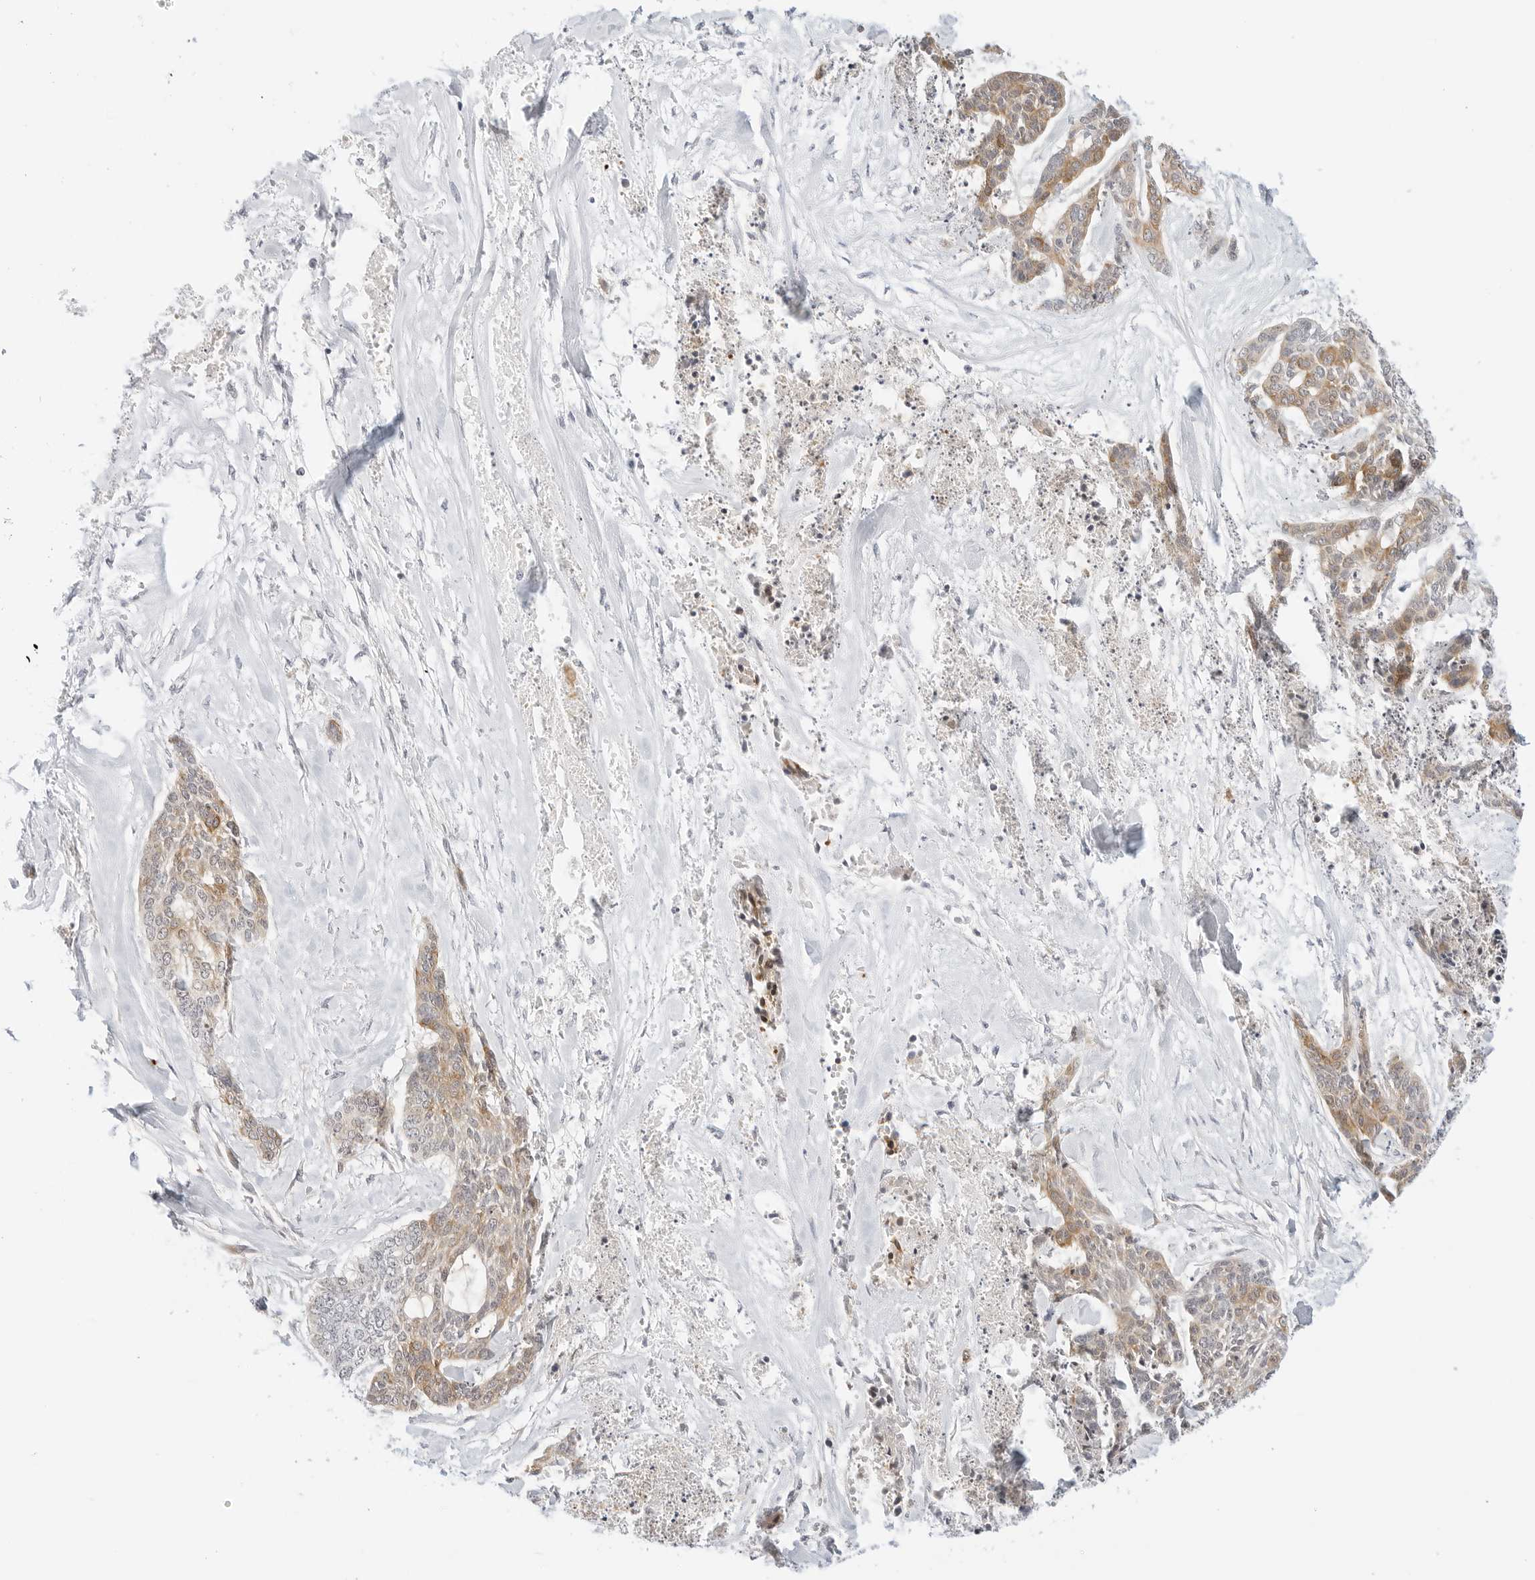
{"staining": {"intensity": "moderate", "quantity": ">75%", "location": "cytoplasmic/membranous"}, "tissue": "skin cancer", "cell_type": "Tumor cells", "image_type": "cancer", "snomed": [{"axis": "morphology", "description": "Basal cell carcinoma"}, {"axis": "topography", "description": "Skin"}], "caption": "Human skin basal cell carcinoma stained for a protein (brown) shows moderate cytoplasmic/membranous positive expression in approximately >75% of tumor cells.", "gene": "TEKT2", "patient": {"sex": "female", "age": 64}}